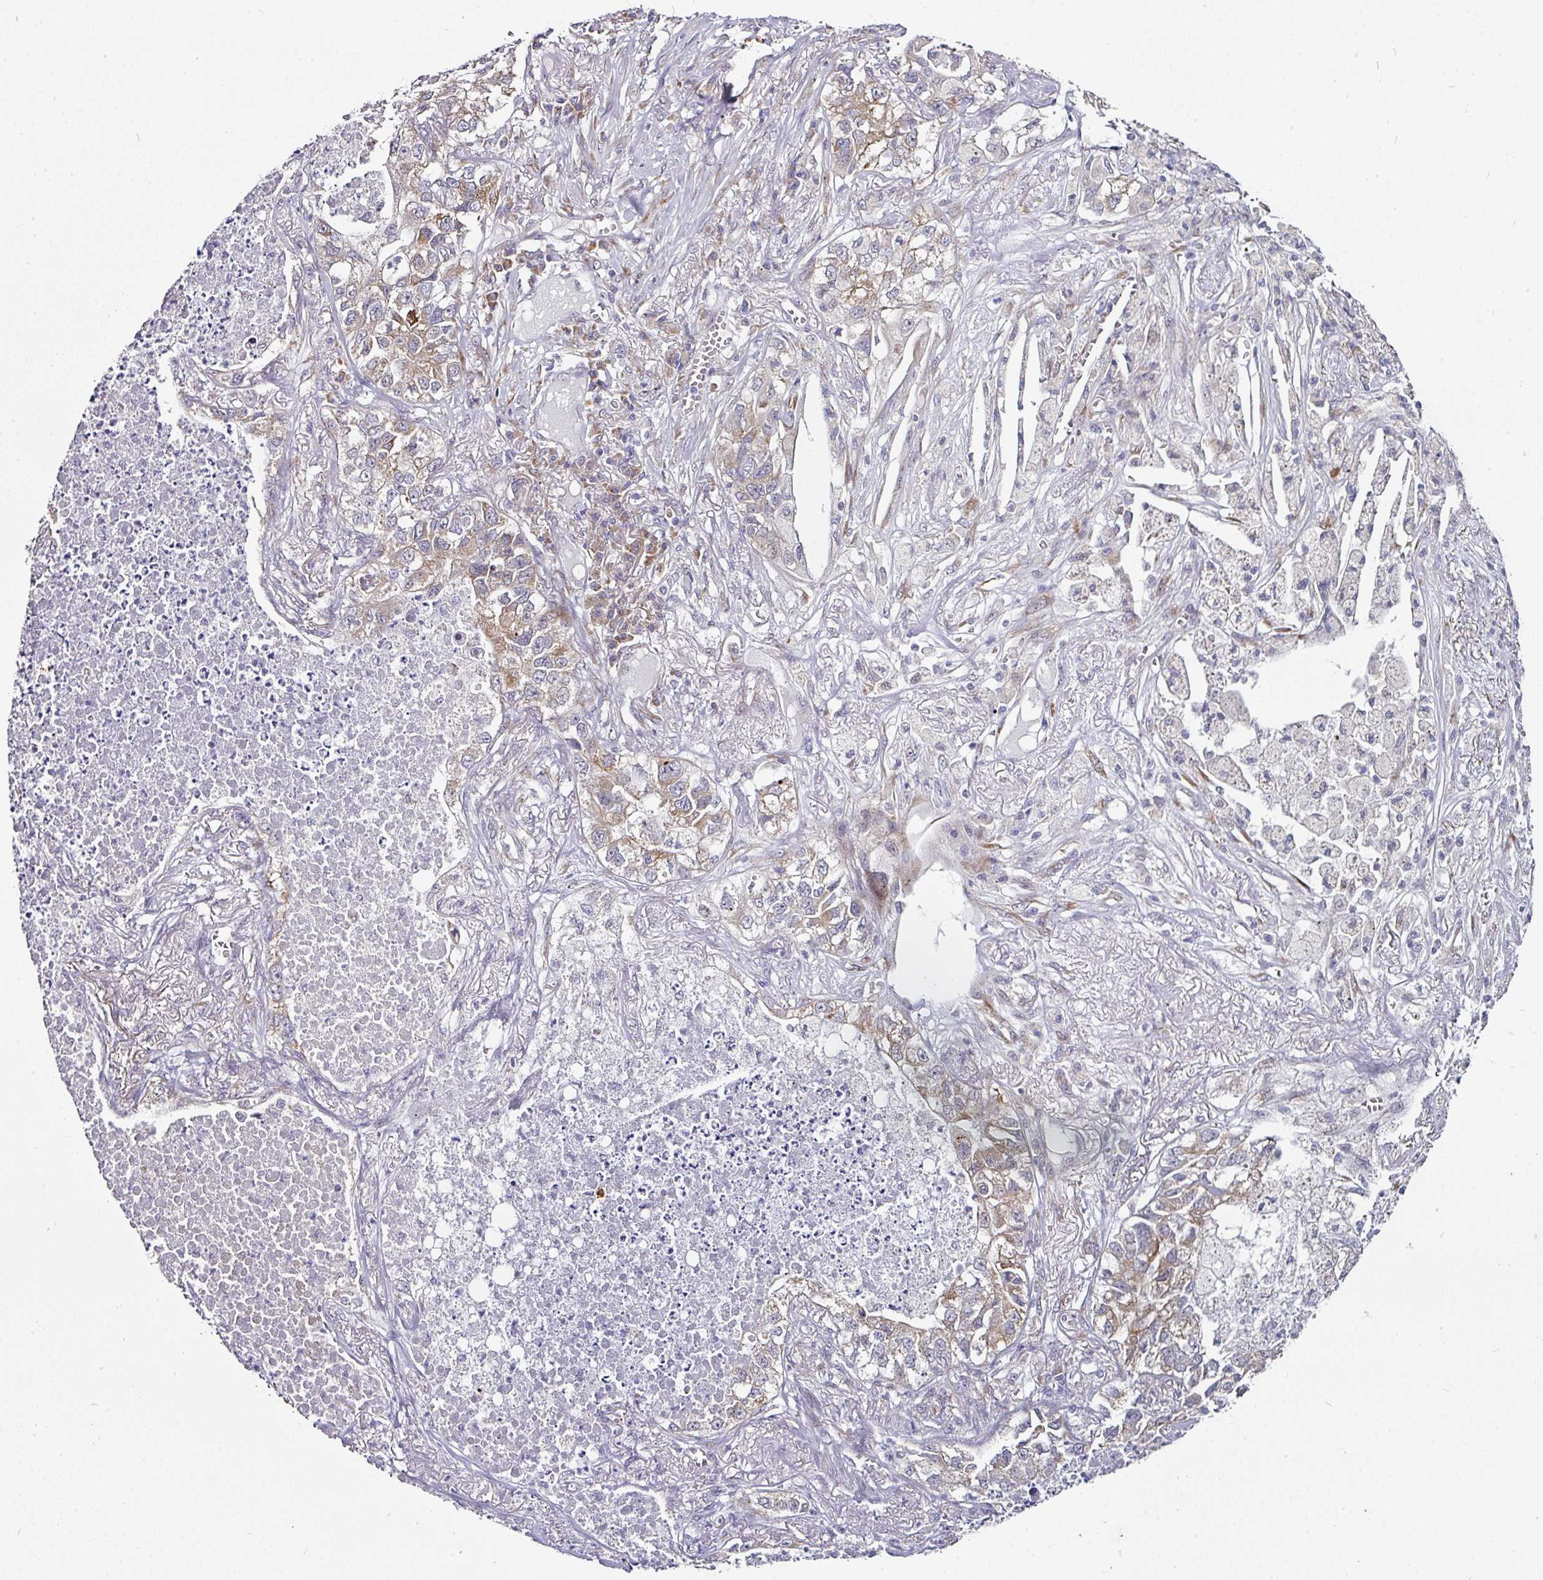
{"staining": {"intensity": "moderate", "quantity": "<25%", "location": "cytoplasmic/membranous"}, "tissue": "lung cancer", "cell_type": "Tumor cells", "image_type": "cancer", "snomed": [{"axis": "morphology", "description": "Adenocarcinoma, NOS"}, {"axis": "topography", "description": "Lung"}], "caption": "An image of lung cancer stained for a protein displays moderate cytoplasmic/membranous brown staining in tumor cells.", "gene": "APOLD1", "patient": {"sex": "male", "age": 49}}